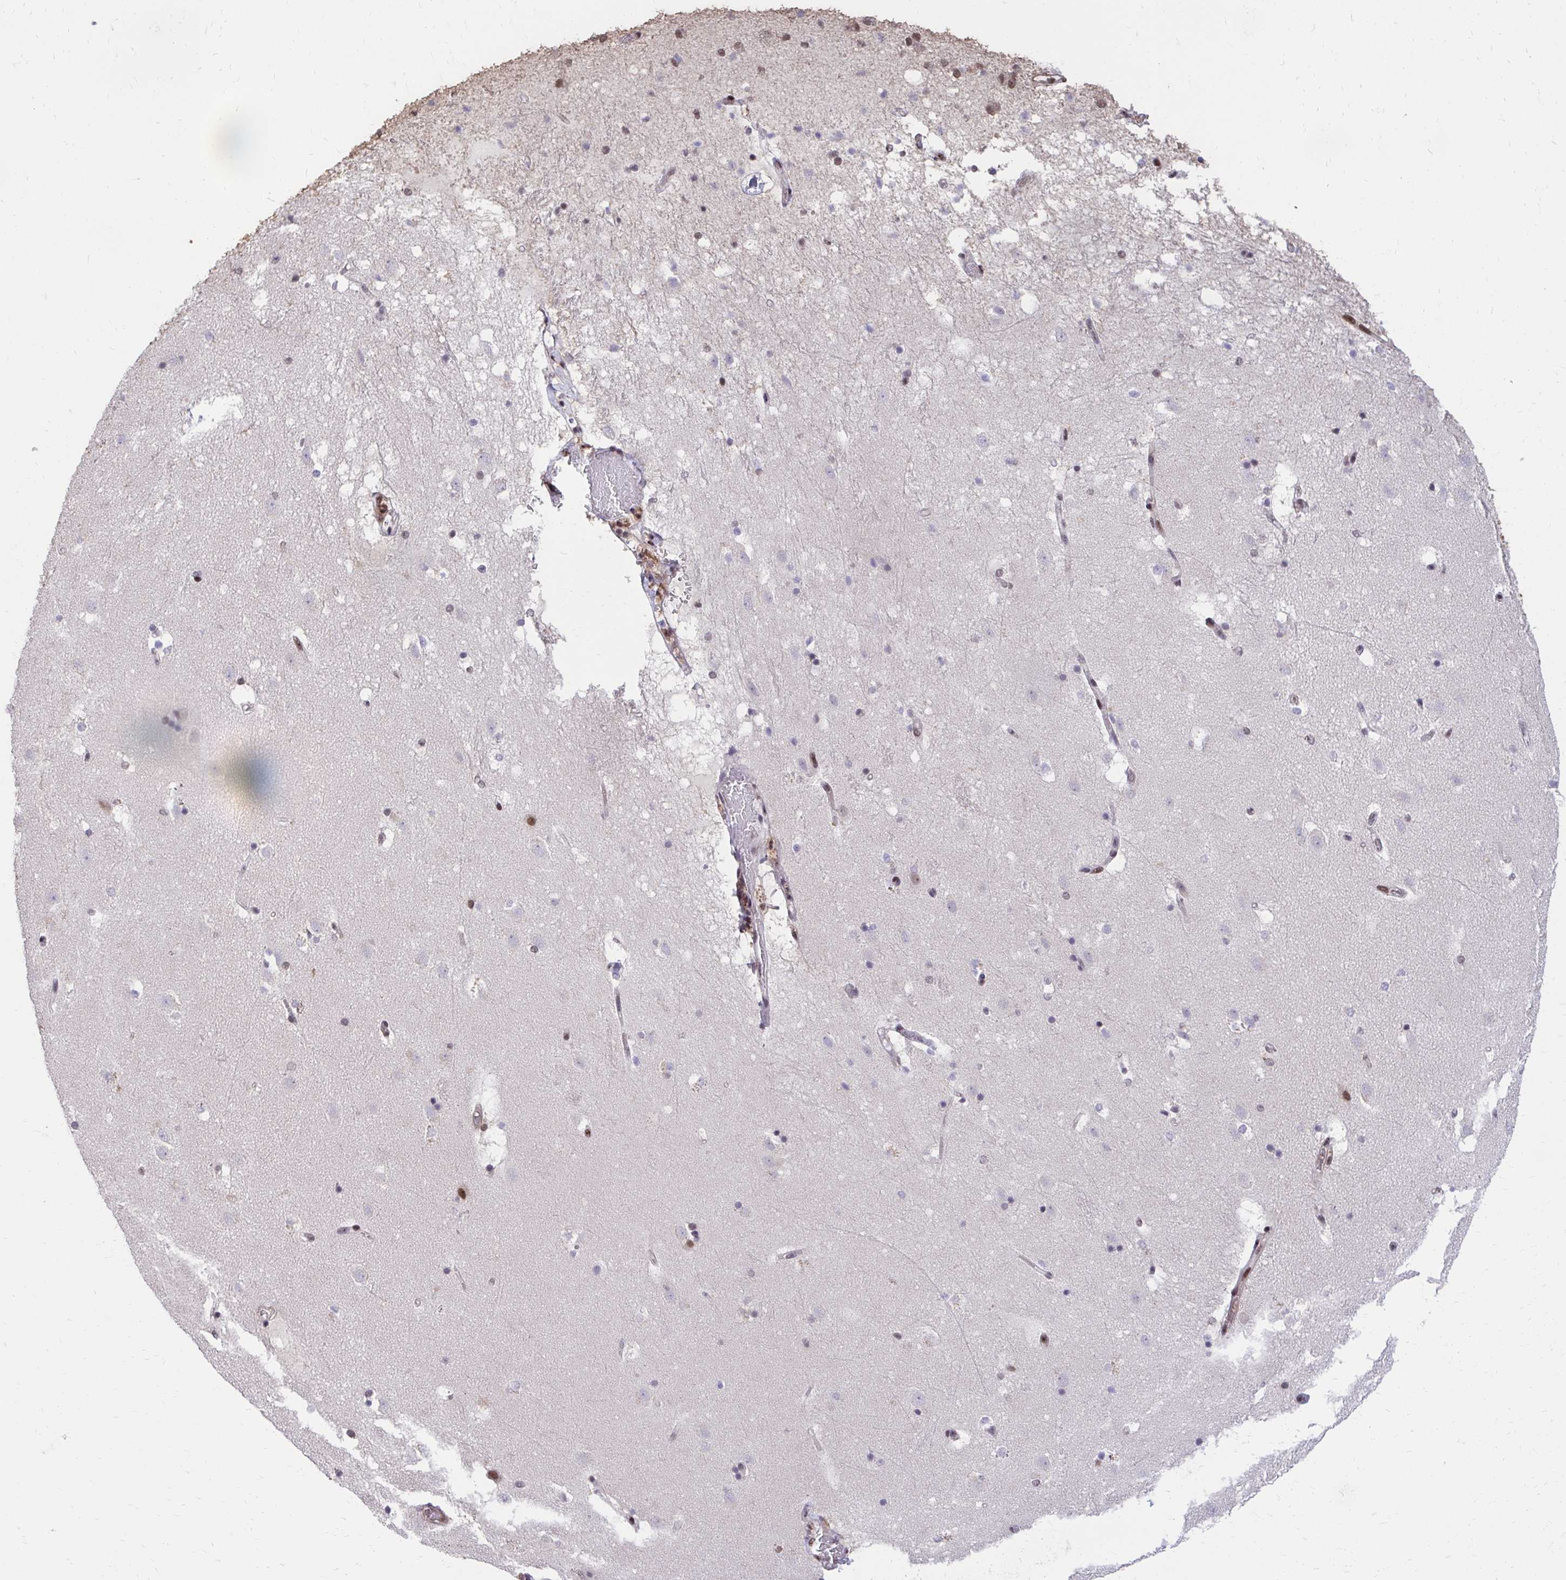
{"staining": {"intensity": "moderate", "quantity": "<25%", "location": "nuclear"}, "tissue": "caudate", "cell_type": "Glial cells", "image_type": "normal", "snomed": [{"axis": "morphology", "description": "Normal tissue, NOS"}, {"axis": "topography", "description": "Lateral ventricle wall"}], "caption": "Immunohistochemical staining of benign human caudate shows <25% levels of moderate nuclear protein positivity in approximately <25% of glial cells.", "gene": "HOXA4", "patient": {"sex": "male", "age": 37}}